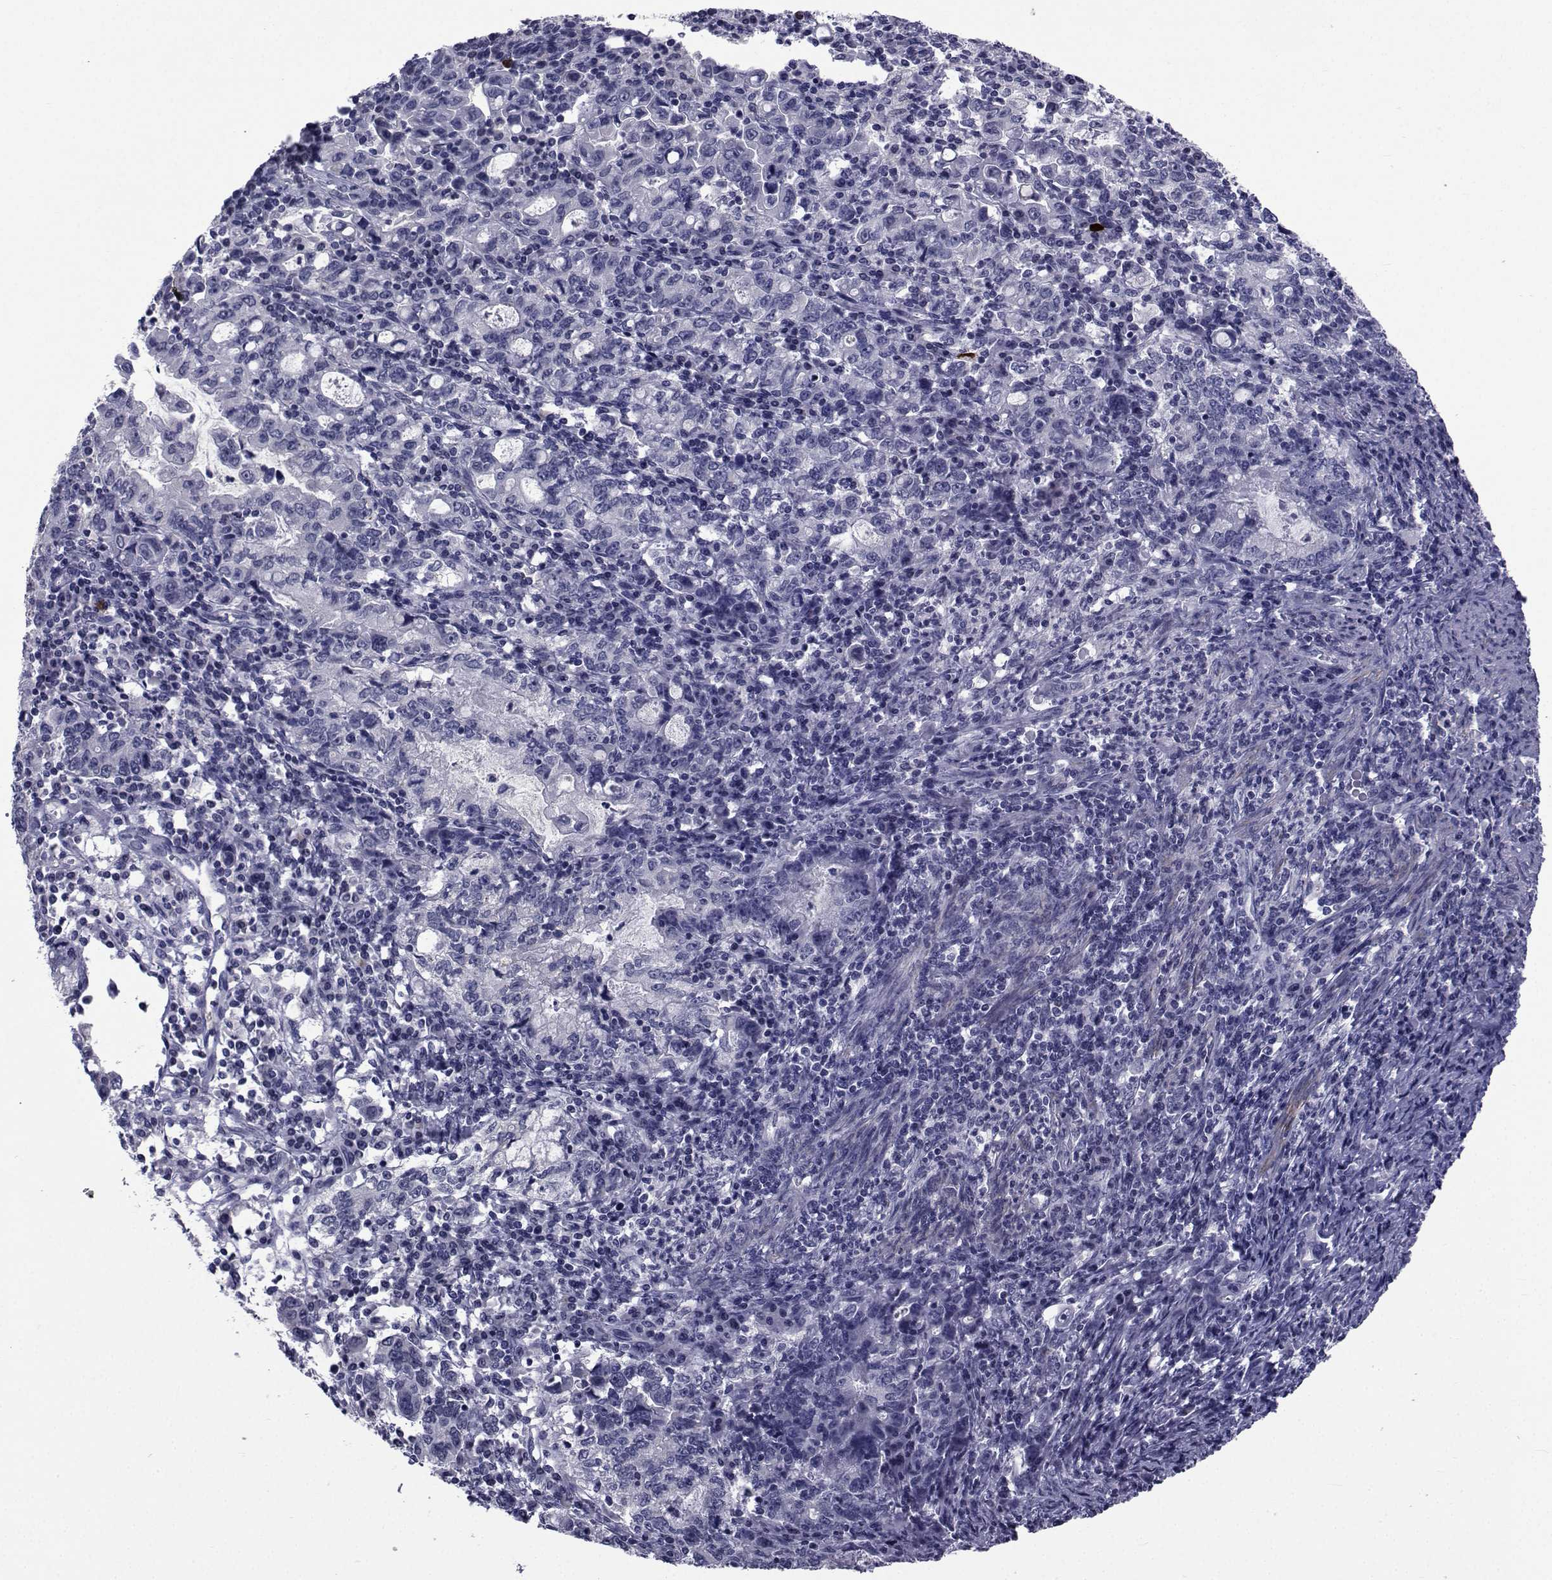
{"staining": {"intensity": "negative", "quantity": "none", "location": "none"}, "tissue": "stomach cancer", "cell_type": "Tumor cells", "image_type": "cancer", "snomed": [{"axis": "morphology", "description": "Adenocarcinoma, NOS"}, {"axis": "topography", "description": "Stomach, lower"}], "caption": "Immunohistochemistry (IHC) photomicrograph of human stomach cancer stained for a protein (brown), which displays no expression in tumor cells.", "gene": "SEMA5B", "patient": {"sex": "female", "age": 72}}